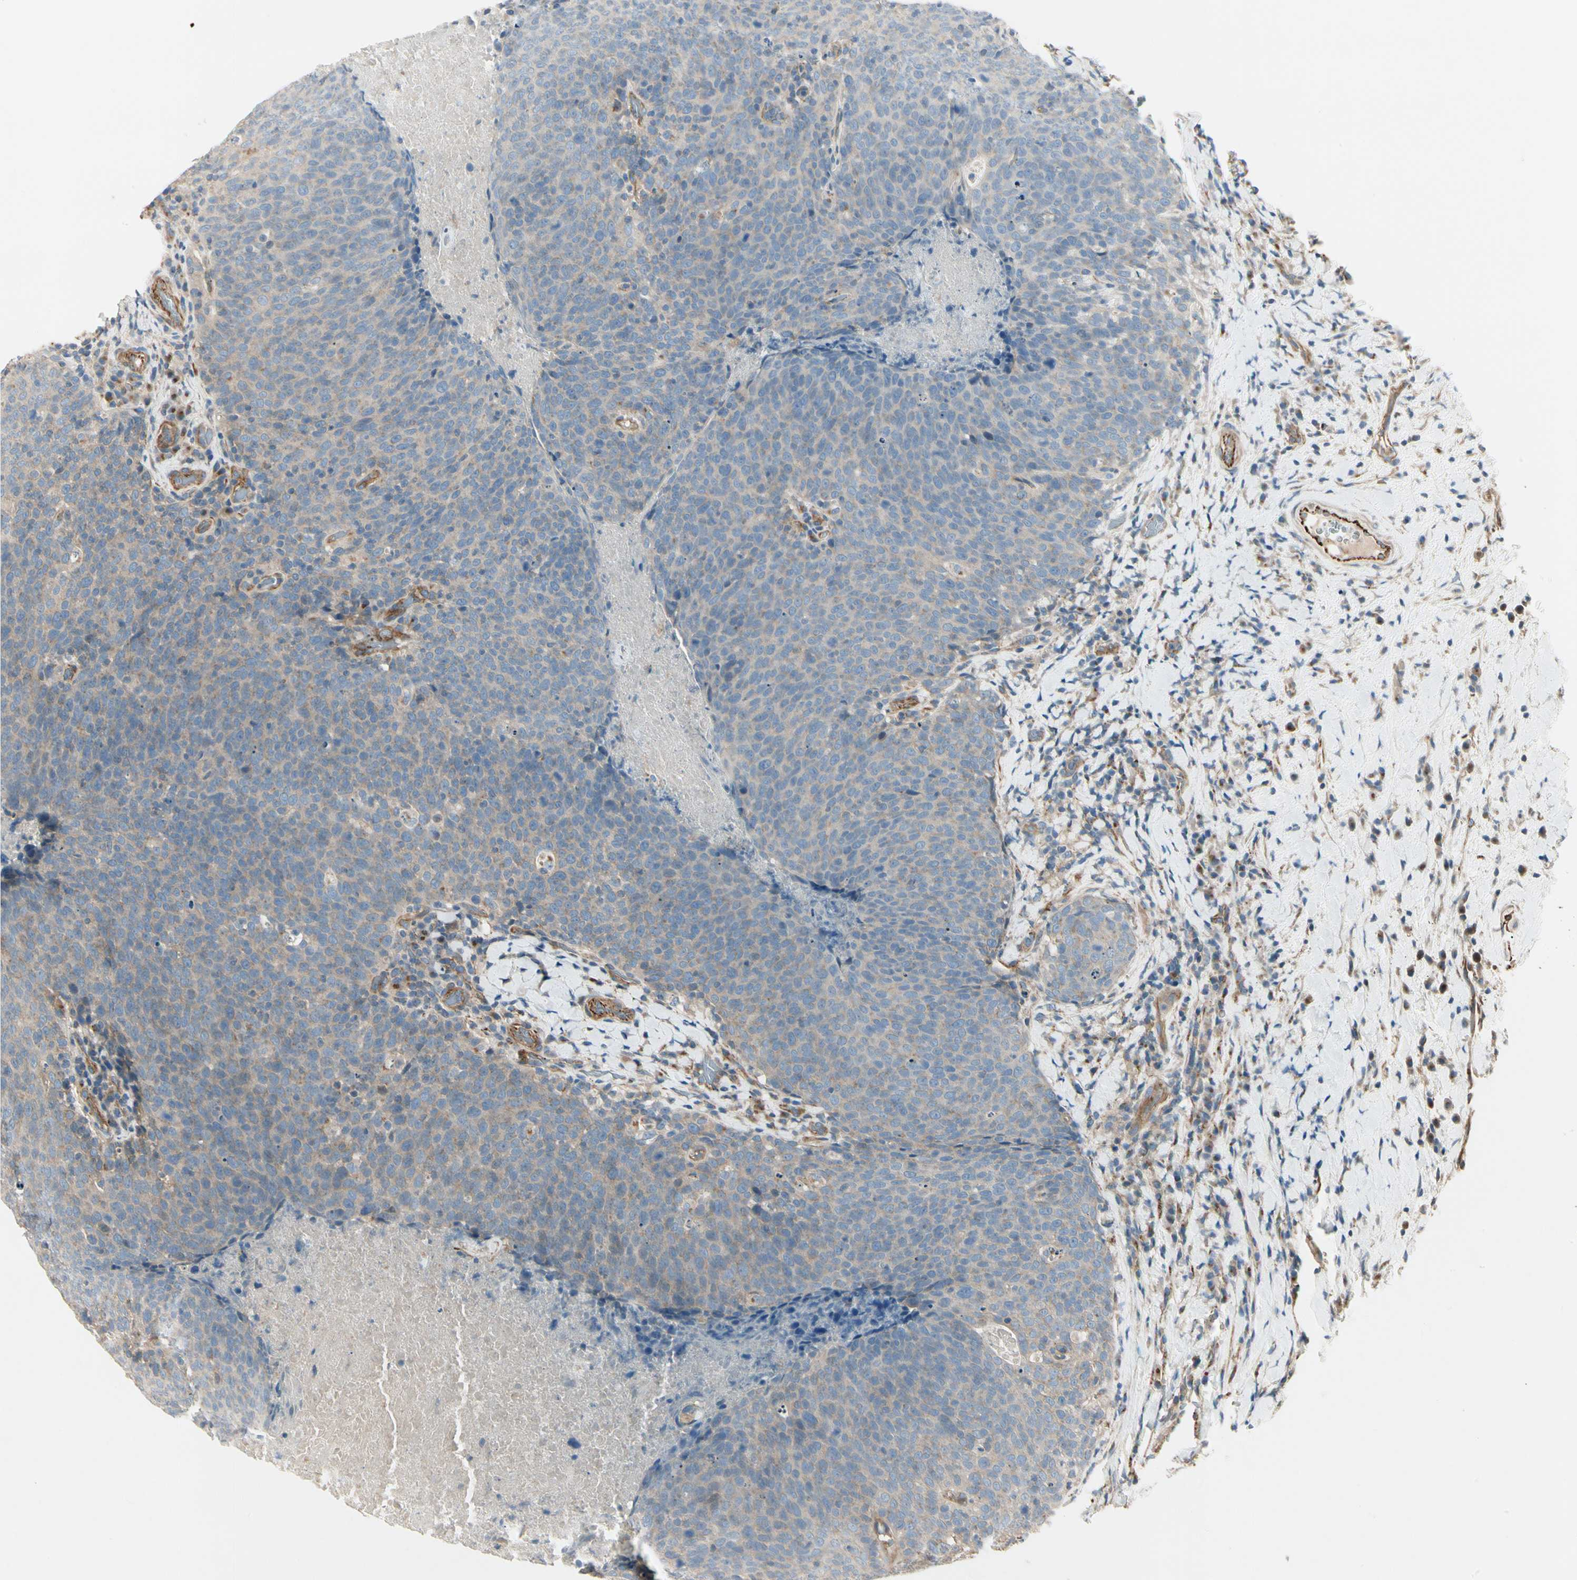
{"staining": {"intensity": "weak", "quantity": ">75%", "location": "cytoplasmic/membranous"}, "tissue": "head and neck cancer", "cell_type": "Tumor cells", "image_type": "cancer", "snomed": [{"axis": "morphology", "description": "Squamous cell carcinoma, NOS"}, {"axis": "morphology", "description": "Squamous cell carcinoma, metastatic, NOS"}, {"axis": "topography", "description": "Lymph node"}, {"axis": "topography", "description": "Head-Neck"}], "caption": "Immunohistochemistry (IHC) staining of head and neck cancer (metastatic squamous cell carcinoma), which demonstrates low levels of weak cytoplasmic/membranous expression in approximately >75% of tumor cells indicating weak cytoplasmic/membranous protein positivity. The staining was performed using DAB (brown) for protein detection and nuclei were counterstained in hematoxylin (blue).", "gene": "ABCA3", "patient": {"sex": "male", "age": 62}}